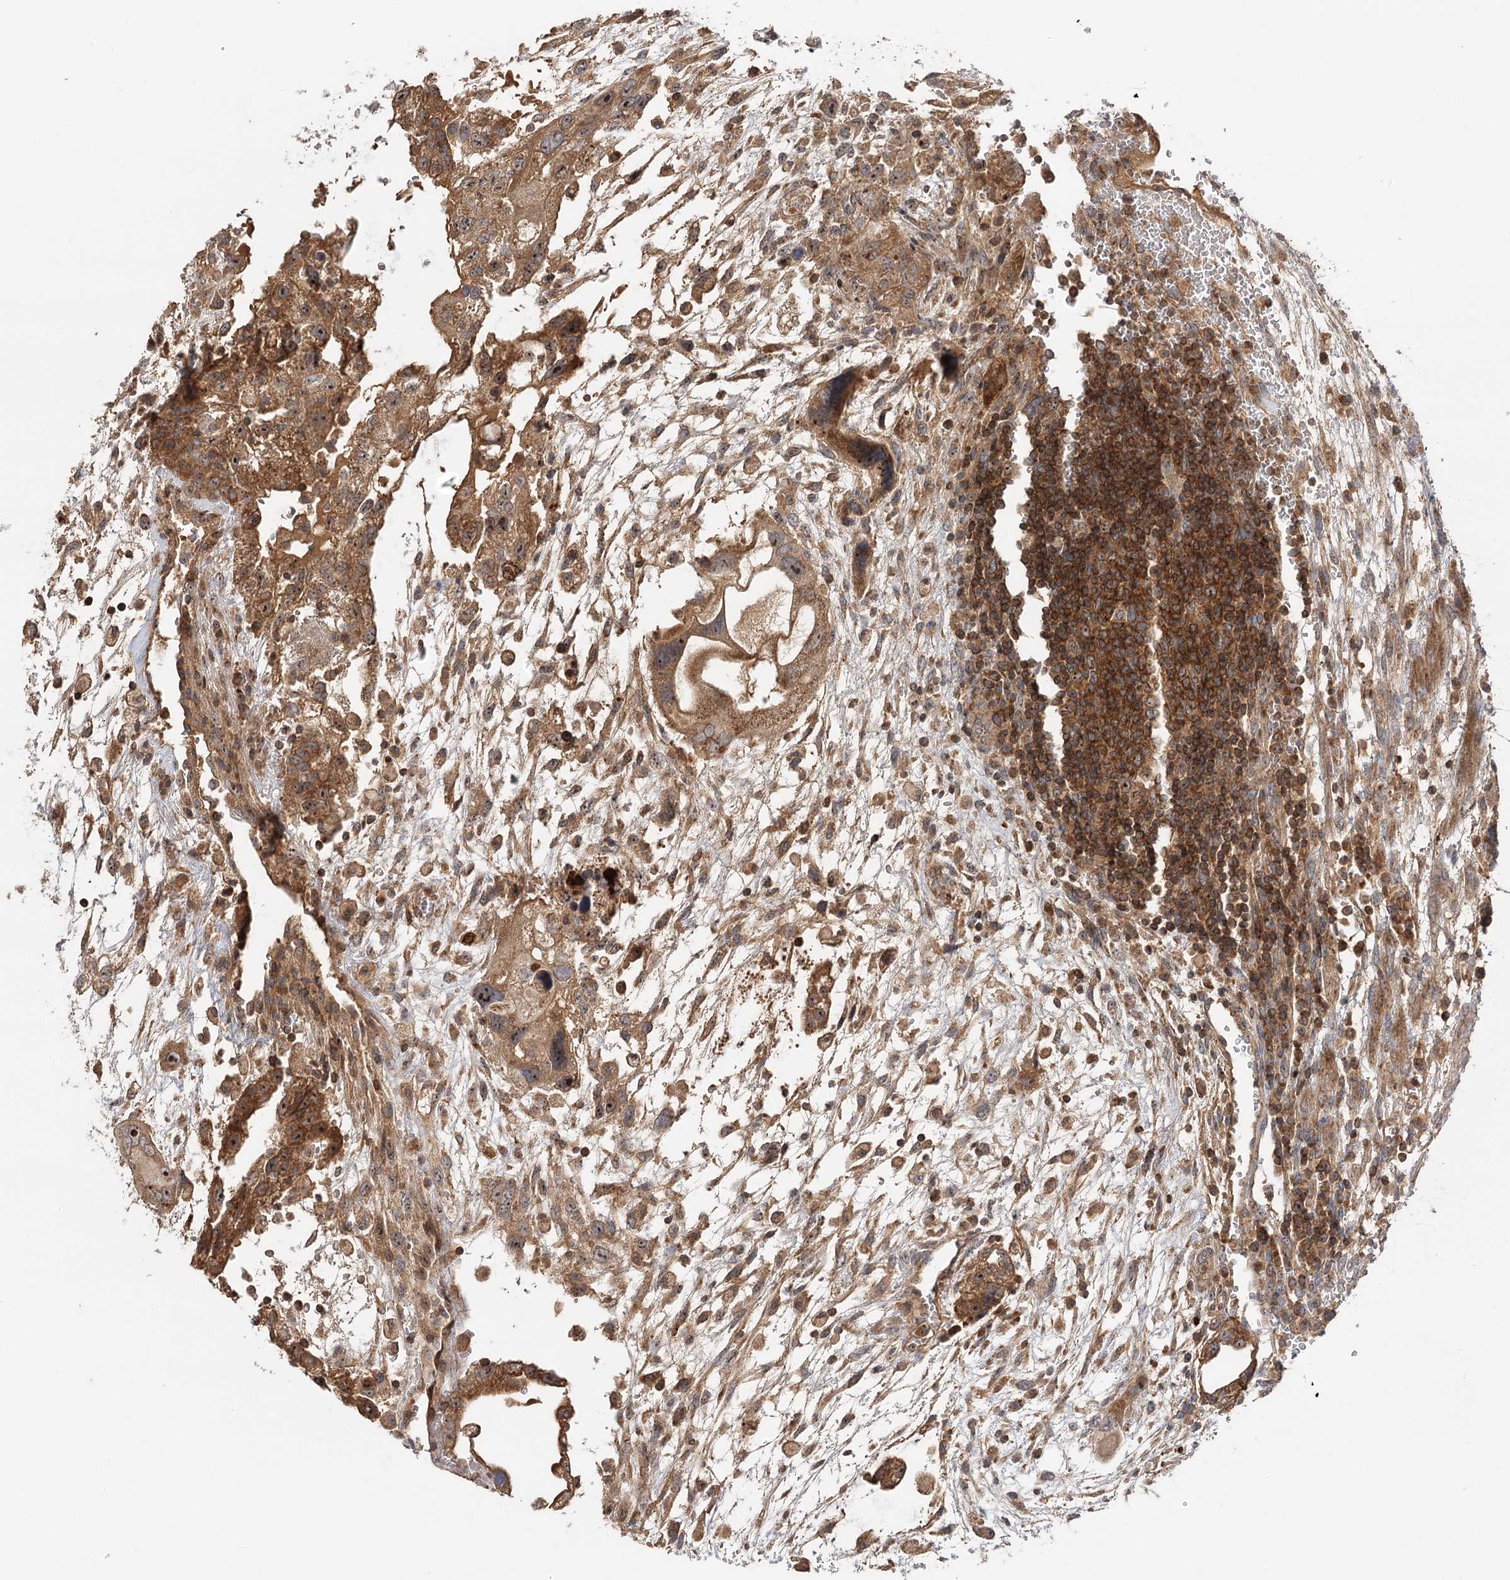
{"staining": {"intensity": "moderate", "quantity": ">75%", "location": "cytoplasmic/membranous,nuclear"}, "tissue": "testis cancer", "cell_type": "Tumor cells", "image_type": "cancer", "snomed": [{"axis": "morphology", "description": "Carcinoma, Embryonal, NOS"}, {"axis": "topography", "description": "Testis"}], "caption": "Immunohistochemical staining of human testis cancer (embryonal carcinoma) reveals medium levels of moderate cytoplasmic/membranous and nuclear positivity in about >75% of tumor cells. (IHC, brightfield microscopy, high magnification).", "gene": "RAPGEF6", "patient": {"sex": "male", "age": 36}}